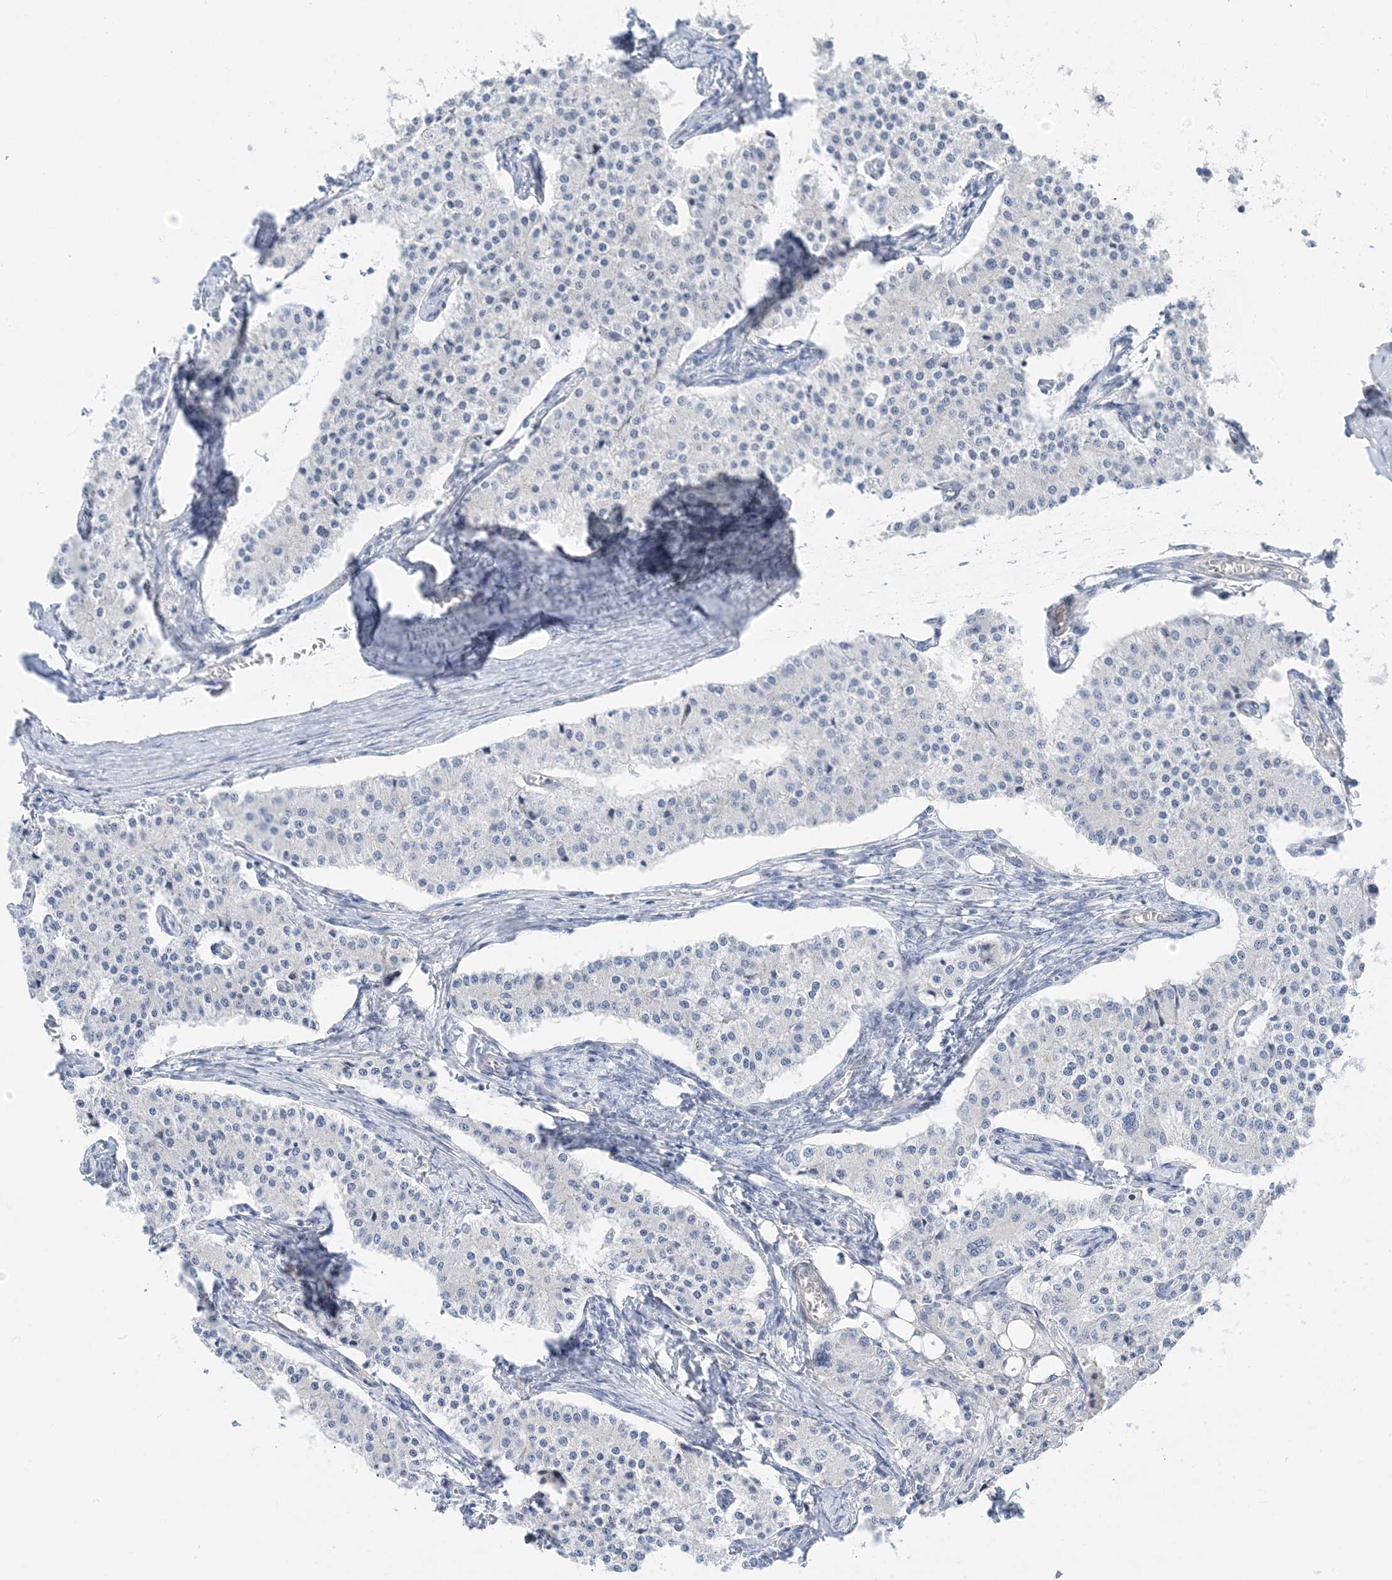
{"staining": {"intensity": "negative", "quantity": "none", "location": "none"}, "tissue": "carcinoid", "cell_type": "Tumor cells", "image_type": "cancer", "snomed": [{"axis": "morphology", "description": "Carcinoid, malignant, NOS"}, {"axis": "topography", "description": "Colon"}], "caption": "Carcinoid was stained to show a protein in brown. There is no significant expression in tumor cells.", "gene": "IL36B", "patient": {"sex": "female", "age": 52}}